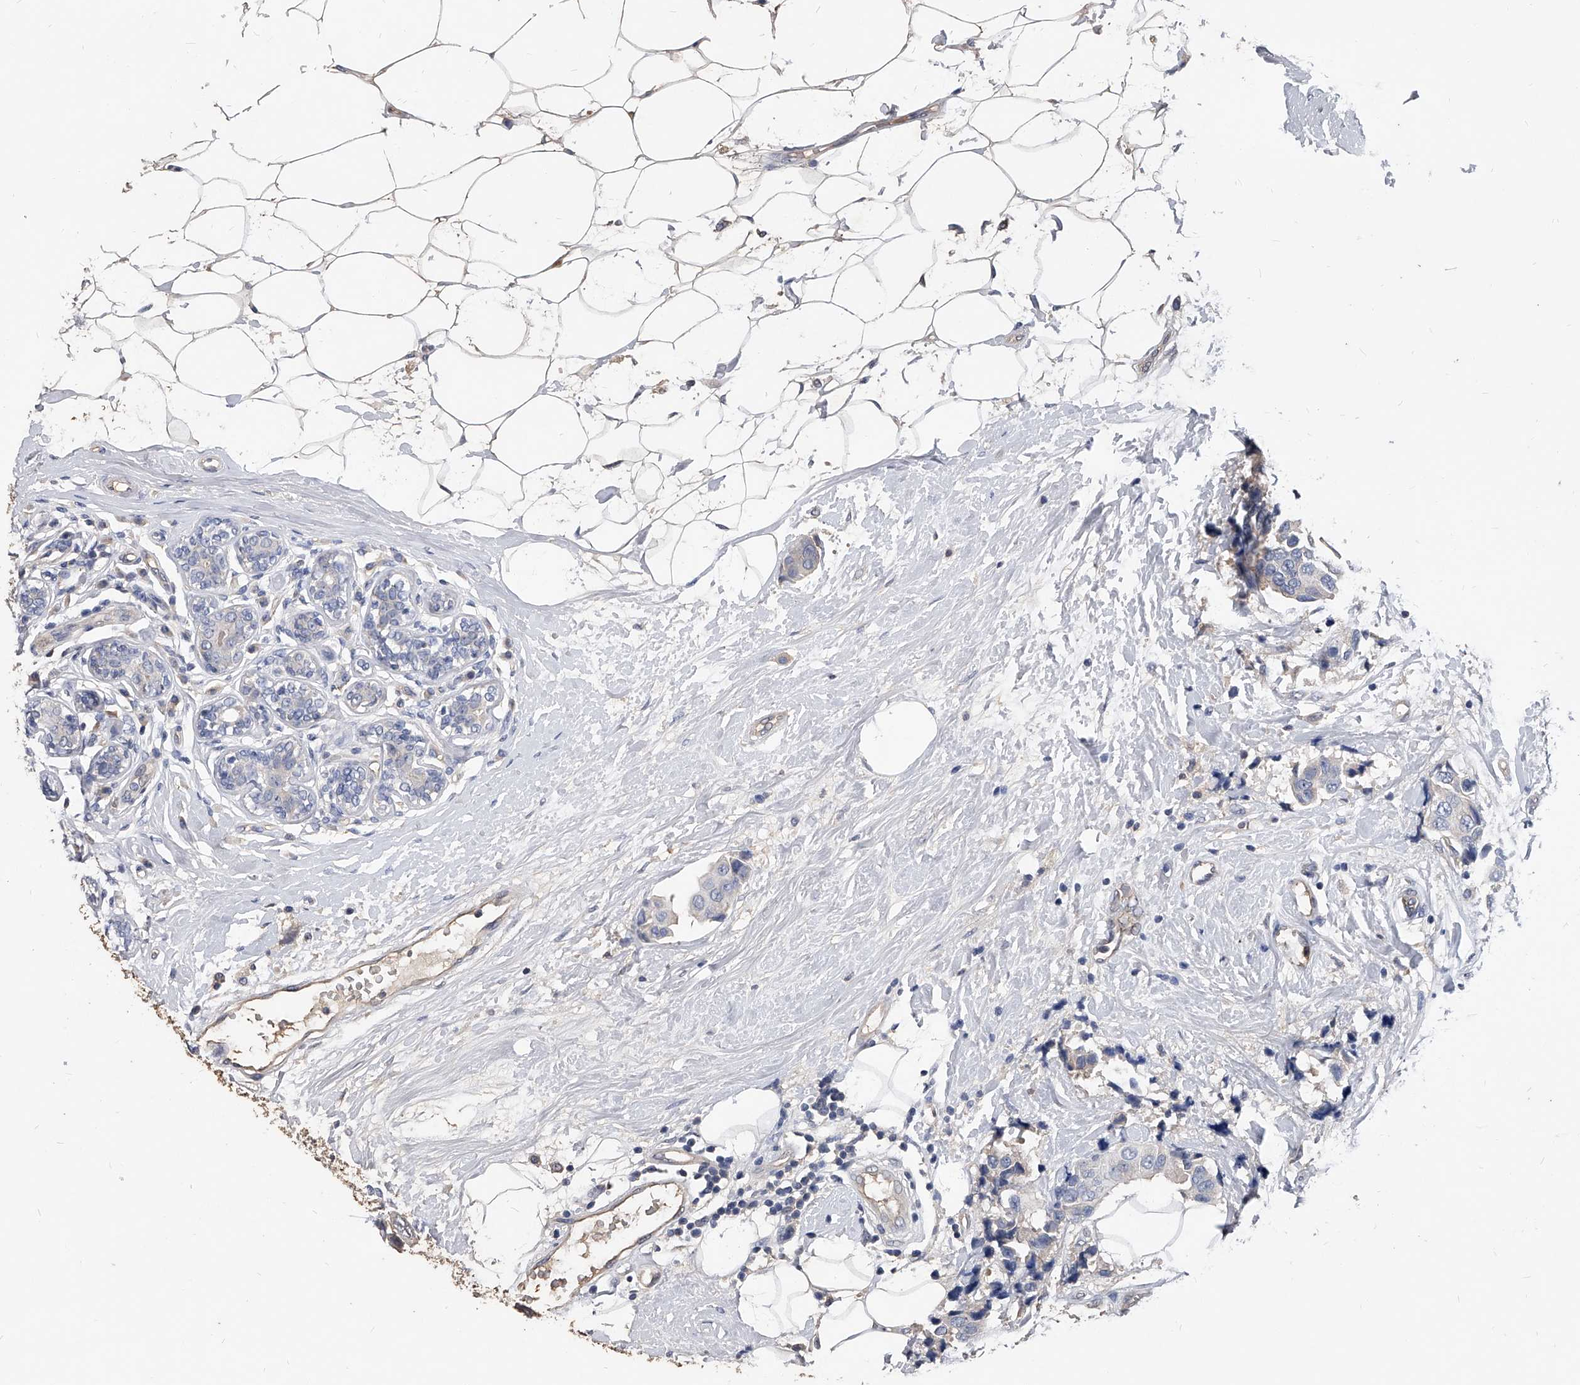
{"staining": {"intensity": "negative", "quantity": "none", "location": "none"}, "tissue": "breast cancer", "cell_type": "Tumor cells", "image_type": "cancer", "snomed": [{"axis": "morphology", "description": "Normal tissue, NOS"}, {"axis": "morphology", "description": "Duct carcinoma"}, {"axis": "topography", "description": "Breast"}], "caption": "Tumor cells are negative for brown protein staining in breast intraductal carcinoma.", "gene": "HOMER3", "patient": {"sex": "female", "age": 39}}